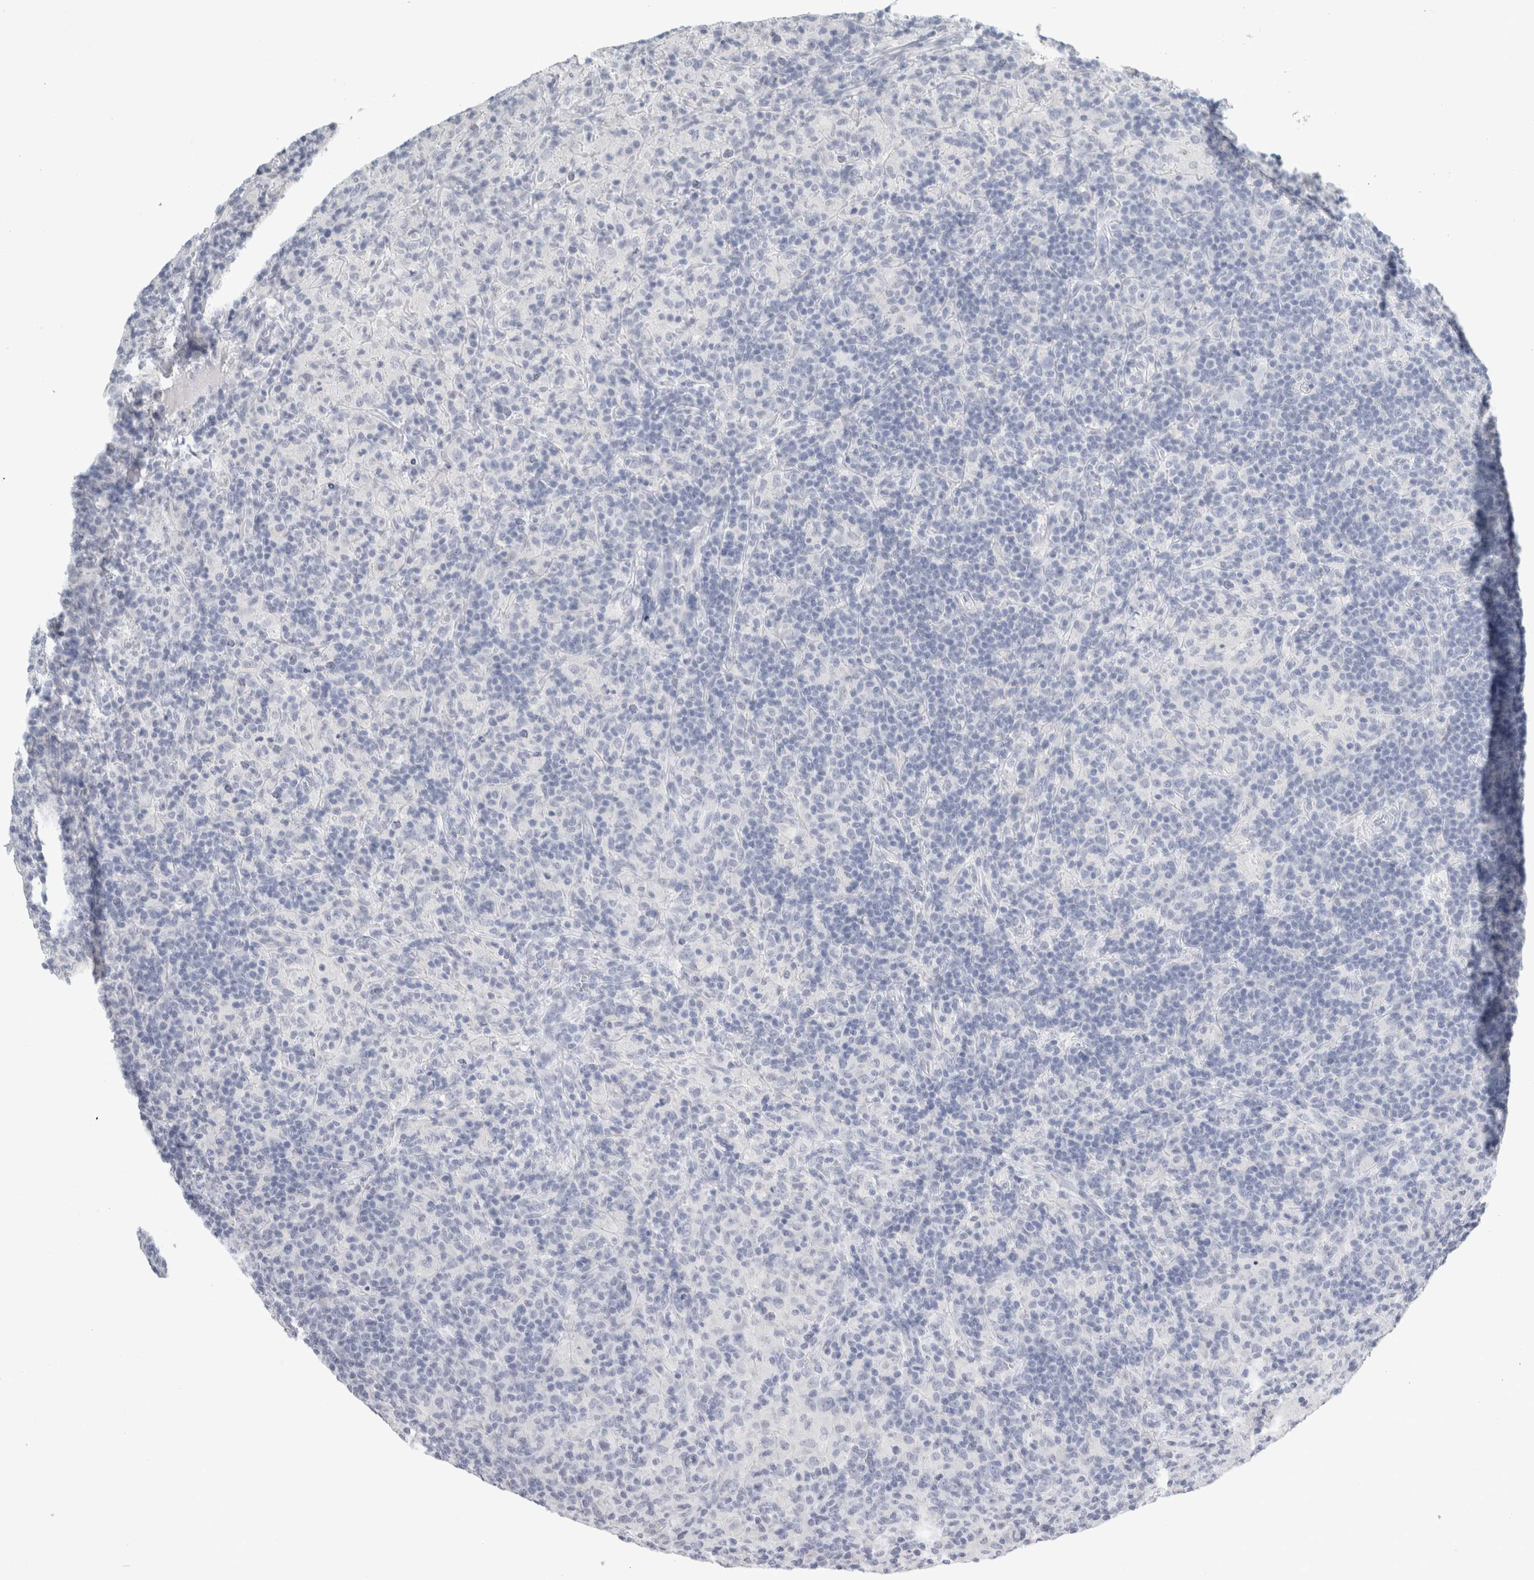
{"staining": {"intensity": "negative", "quantity": "none", "location": "none"}, "tissue": "lymphoma", "cell_type": "Tumor cells", "image_type": "cancer", "snomed": [{"axis": "morphology", "description": "Hodgkin's disease, NOS"}, {"axis": "topography", "description": "Lymph node"}], "caption": "Image shows no significant protein positivity in tumor cells of Hodgkin's disease.", "gene": "TSPAN8", "patient": {"sex": "male", "age": 70}}